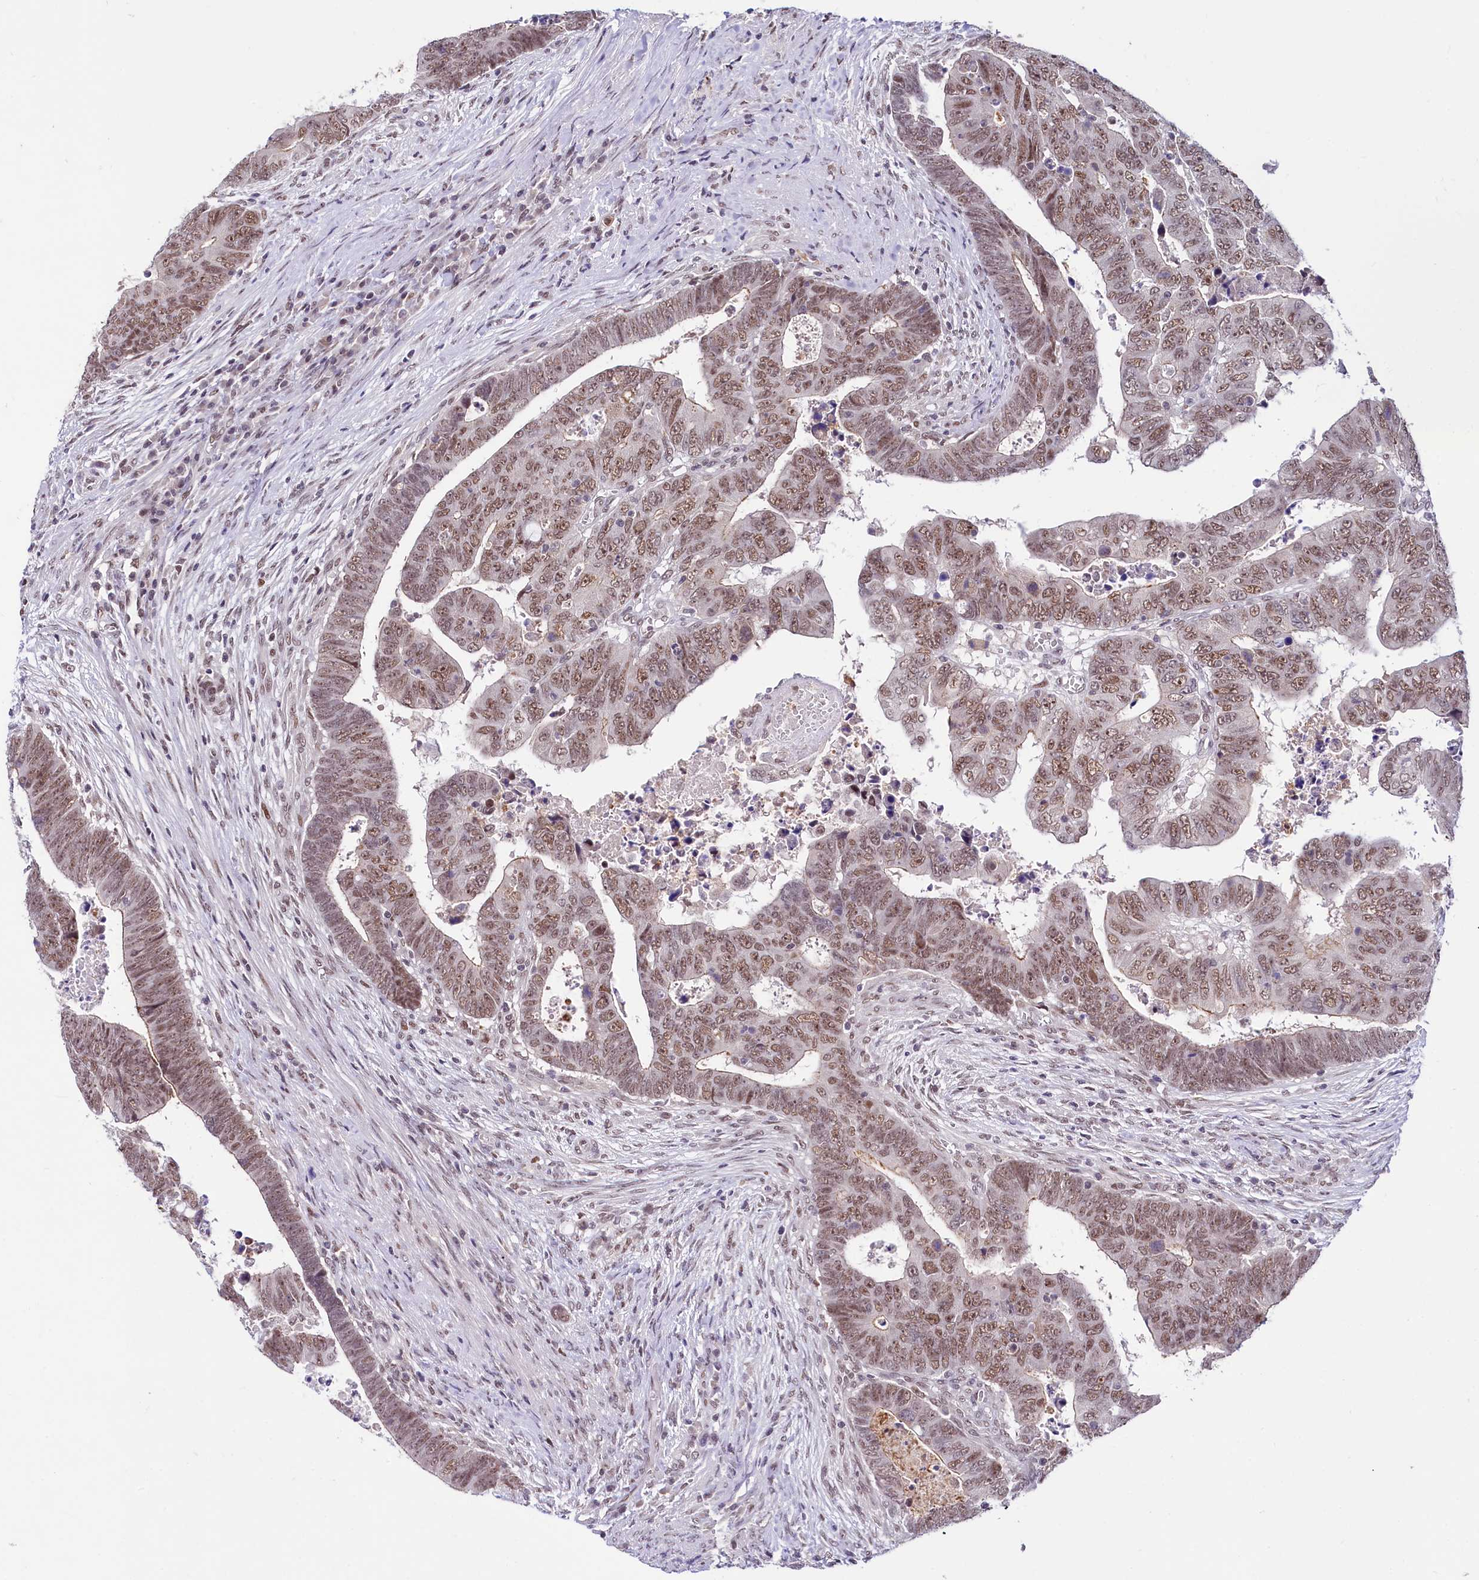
{"staining": {"intensity": "moderate", "quantity": ">75%", "location": "cytoplasmic/membranous,nuclear"}, "tissue": "colorectal cancer", "cell_type": "Tumor cells", "image_type": "cancer", "snomed": [{"axis": "morphology", "description": "Normal tissue, NOS"}, {"axis": "morphology", "description": "Adenocarcinoma, NOS"}, {"axis": "topography", "description": "Rectum"}], "caption": "Colorectal cancer tissue demonstrates moderate cytoplasmic/membranous and nuclear staining in approximately >75% of tumor cells", "gene": "SCAF11", "patient": {"sex": "female", "age": 65}}